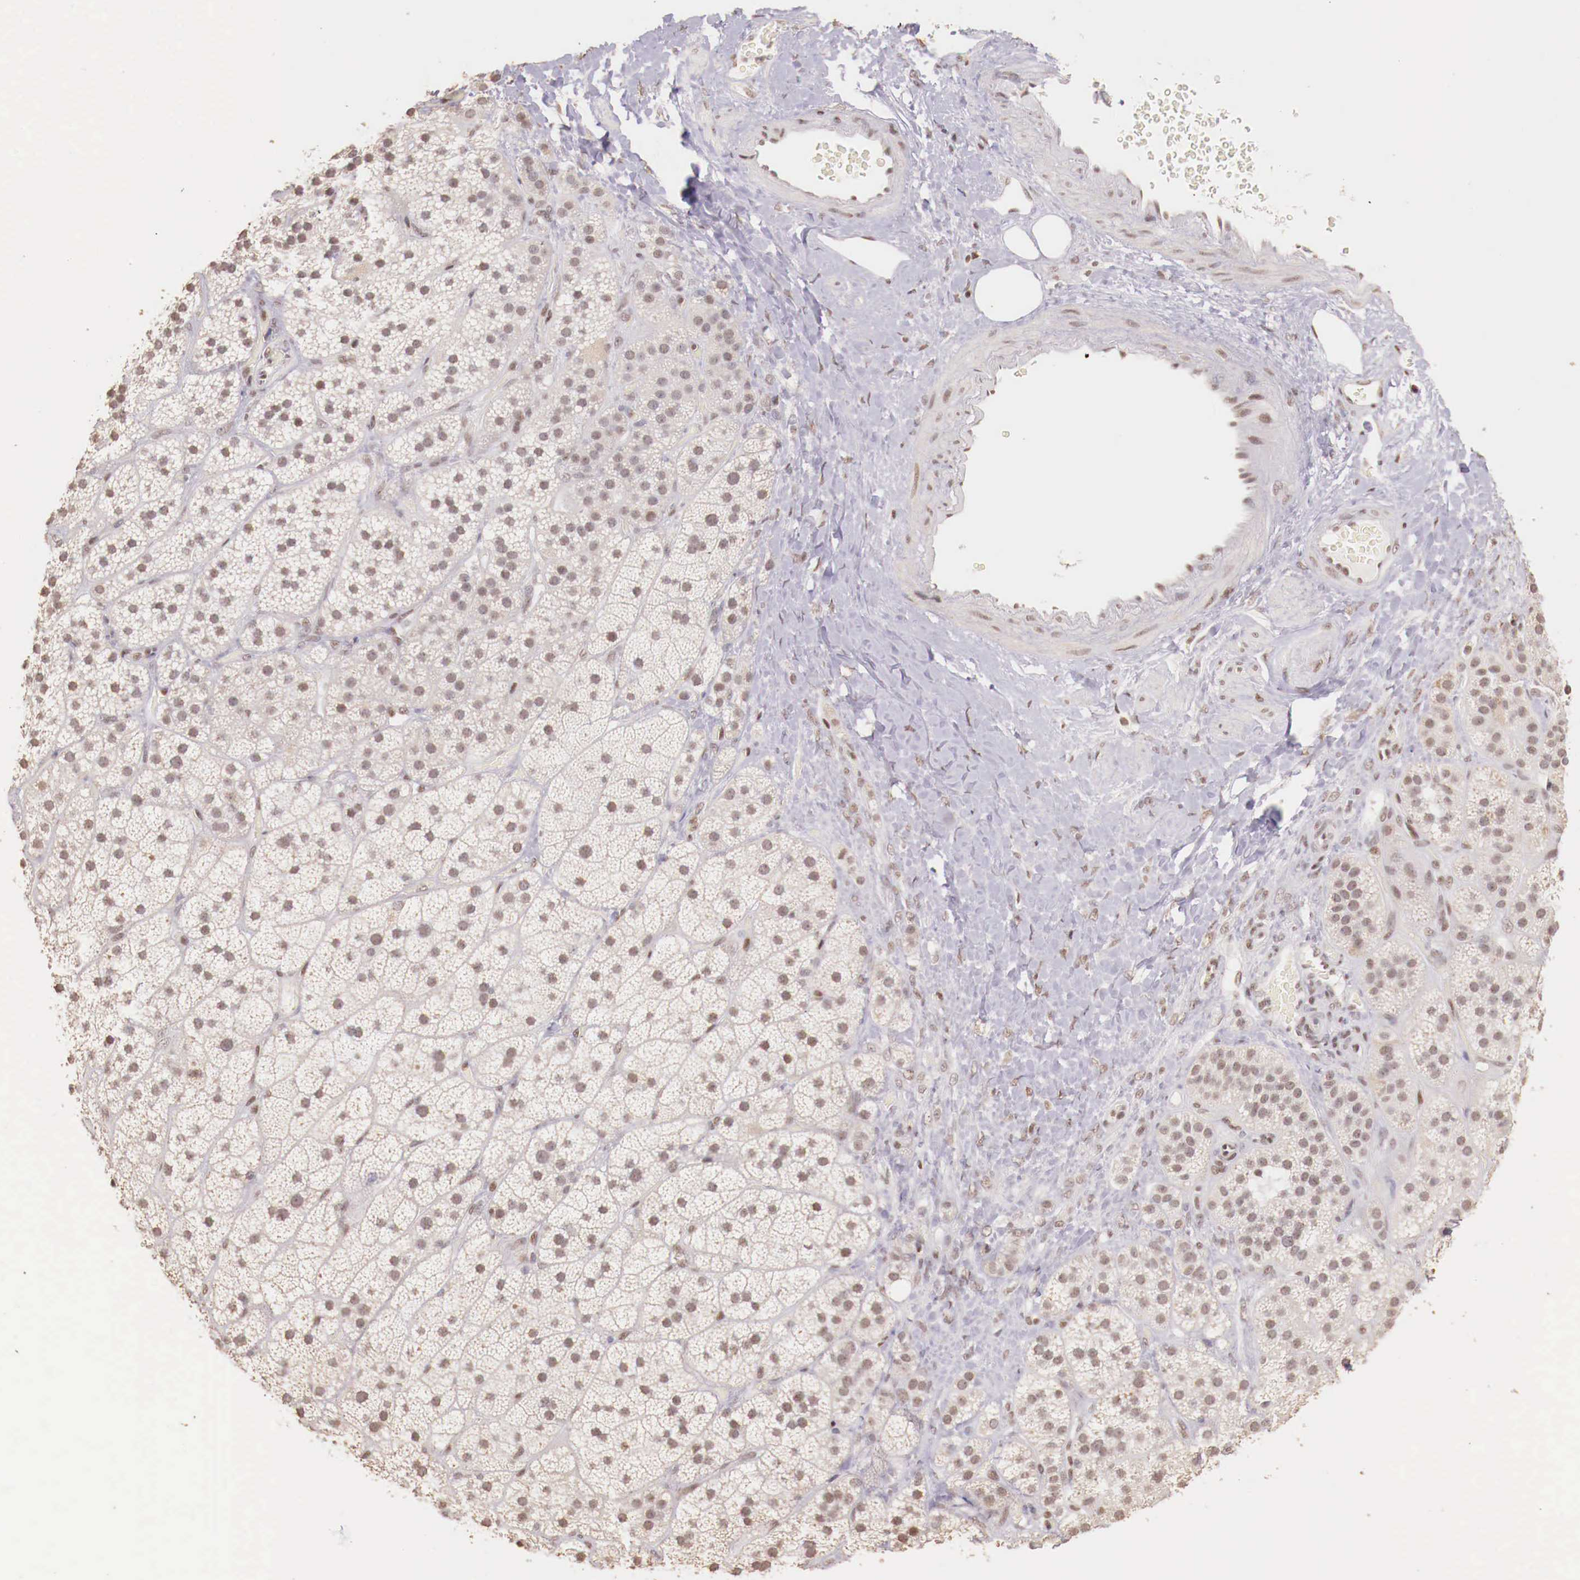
{"staining": {"intensity": "weak", "quantity": "<25%", "location": "nuclear"}, "tissue": "adrenal gland", "cell_type": "Glandular cells", "image_type": "normal", "snomed": [{"axis": "morphology", "description": "Normal tissue, NOS"}, {"axis": "topography", "description": "Adrenal gland"}], "caption": "Histopathology image shows no significant protein expression in glandular cells of benign adrenal gland. The staining was performed using DAB to visualize the protein expression in brown, while the nuclei were stained in blue with hematoxylin (Magnification: 20x).", "gene": "SP1", "patient": {"sex": "male", "age": 57}}